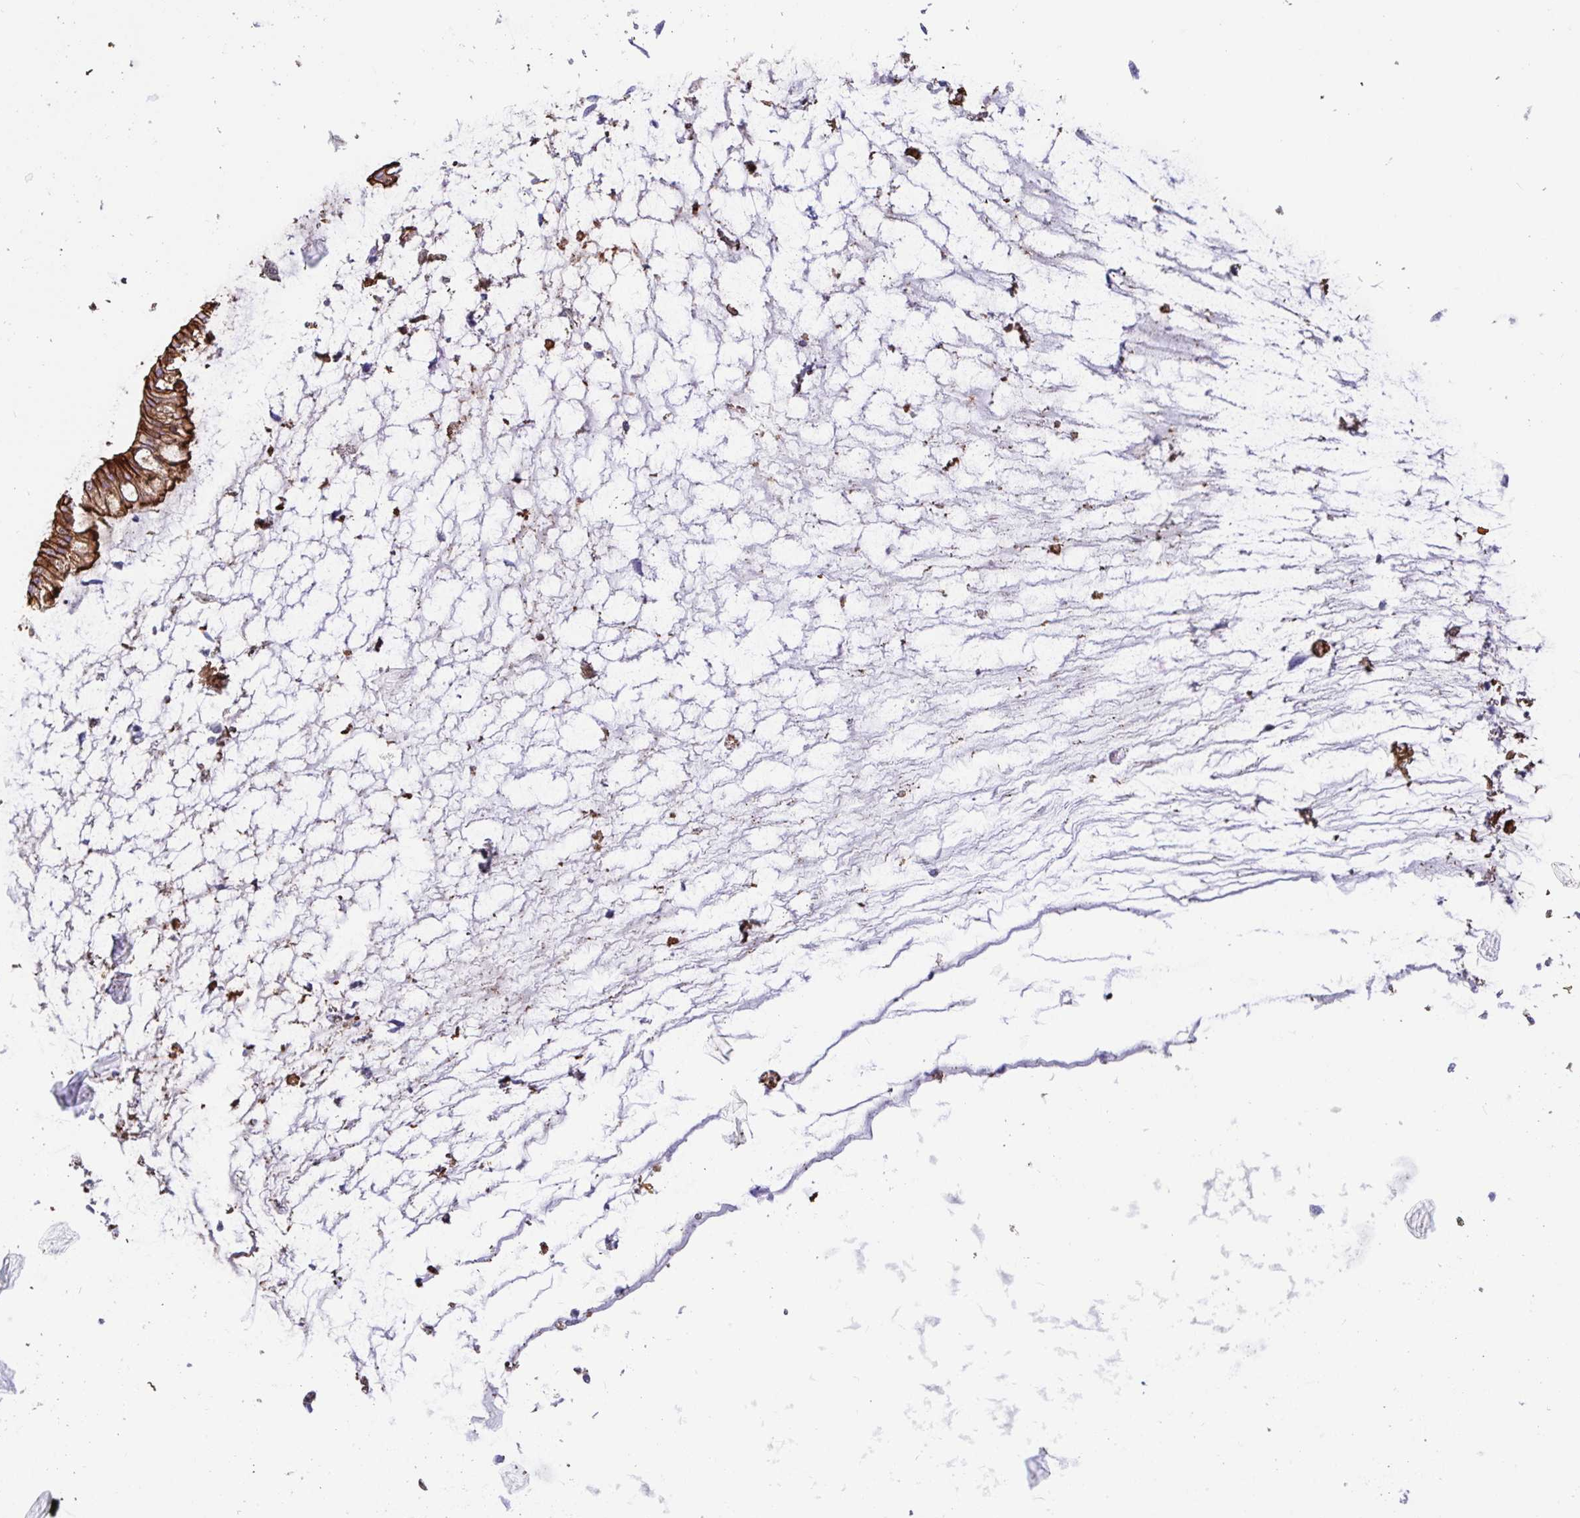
{"staining": {"intensity": "strong", "quantity": ">75%", "location": "cytoplasmic/membranous"}, "tissue": "ovarian cancer", "cell_type": "Tumor cells", "image_type": "cancer", "snomed": [{"axis": "morphology", "description": "Cystadenocarcinoma, mucinous, NOS"}, {"axis": "topography", "description": "Ovary"}], "caption": "A high amount of strong cytoplasmic/membranous staining is appreciated in approximately >75% of tumor cells in ovarian mucinous cystadenocarcinoma tissue. (DAB (3,3'-diaminobenzidine) IHC, brown staining for protein, blue staining for nuclei).", "gene": "ANXA2", "patient": {"sex": "female", "age": 73}}